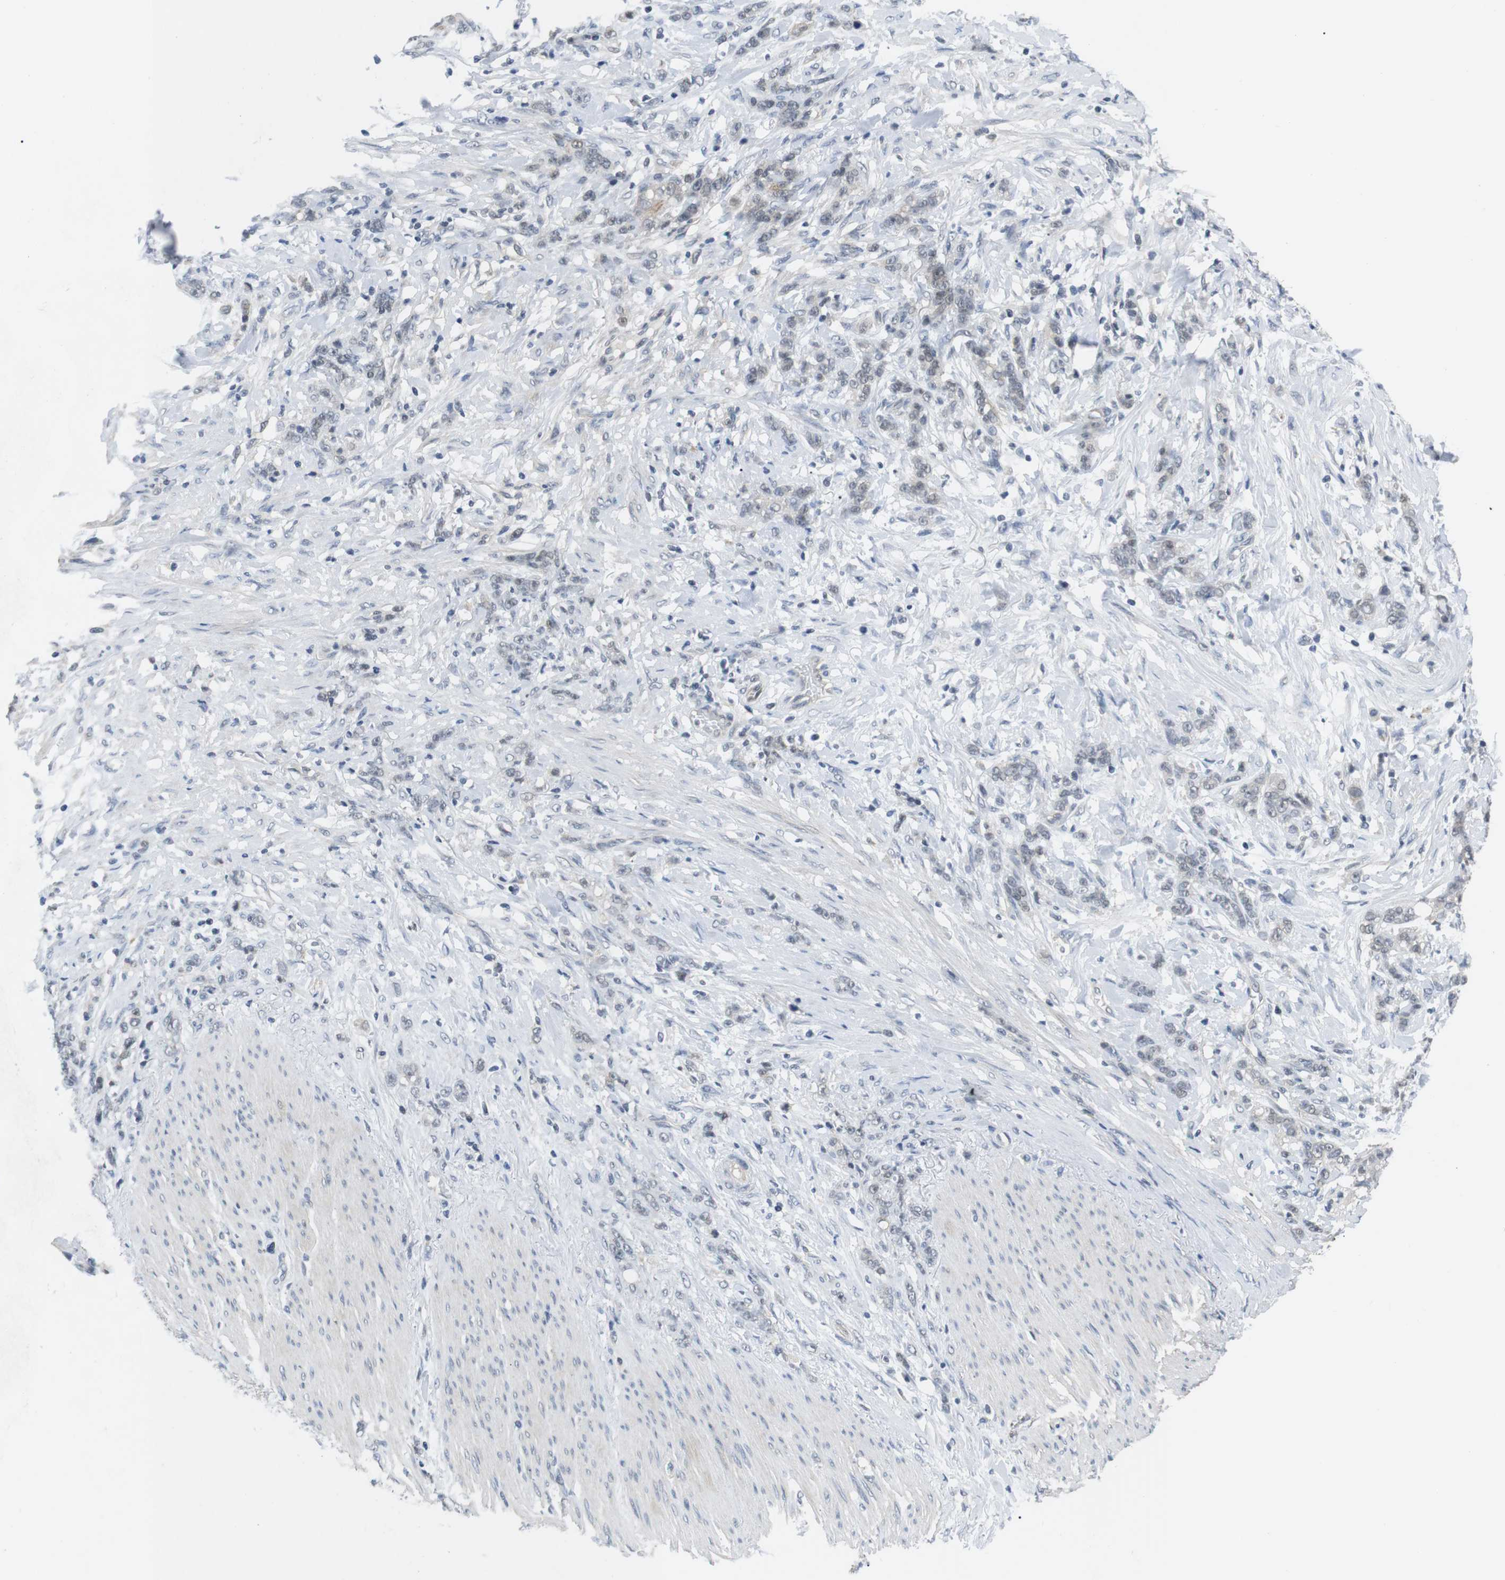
{"staining": {"intensity": "negative", "quantity": "none", "location": "none"}, "tissue": "stomach cancer", "cell_type": "Tumor cells", "image_type": "cancer", "snomed": [{"axis": "morphology", "description": "Adenocarcinoma, NOS"}, {"axis": "topography", "description": "Stomach, lower"}], "caption": "High magnification brightfield microscopy of stomach adenocarcinoma stained with DAB (3,3'-diaminobenzidine) (brown) and counterstained with hematoxylin (blue): tumor cells show no significant positivity.", "gene": "NECTIN1", "patient": {"sex": "male", "age": 88}}